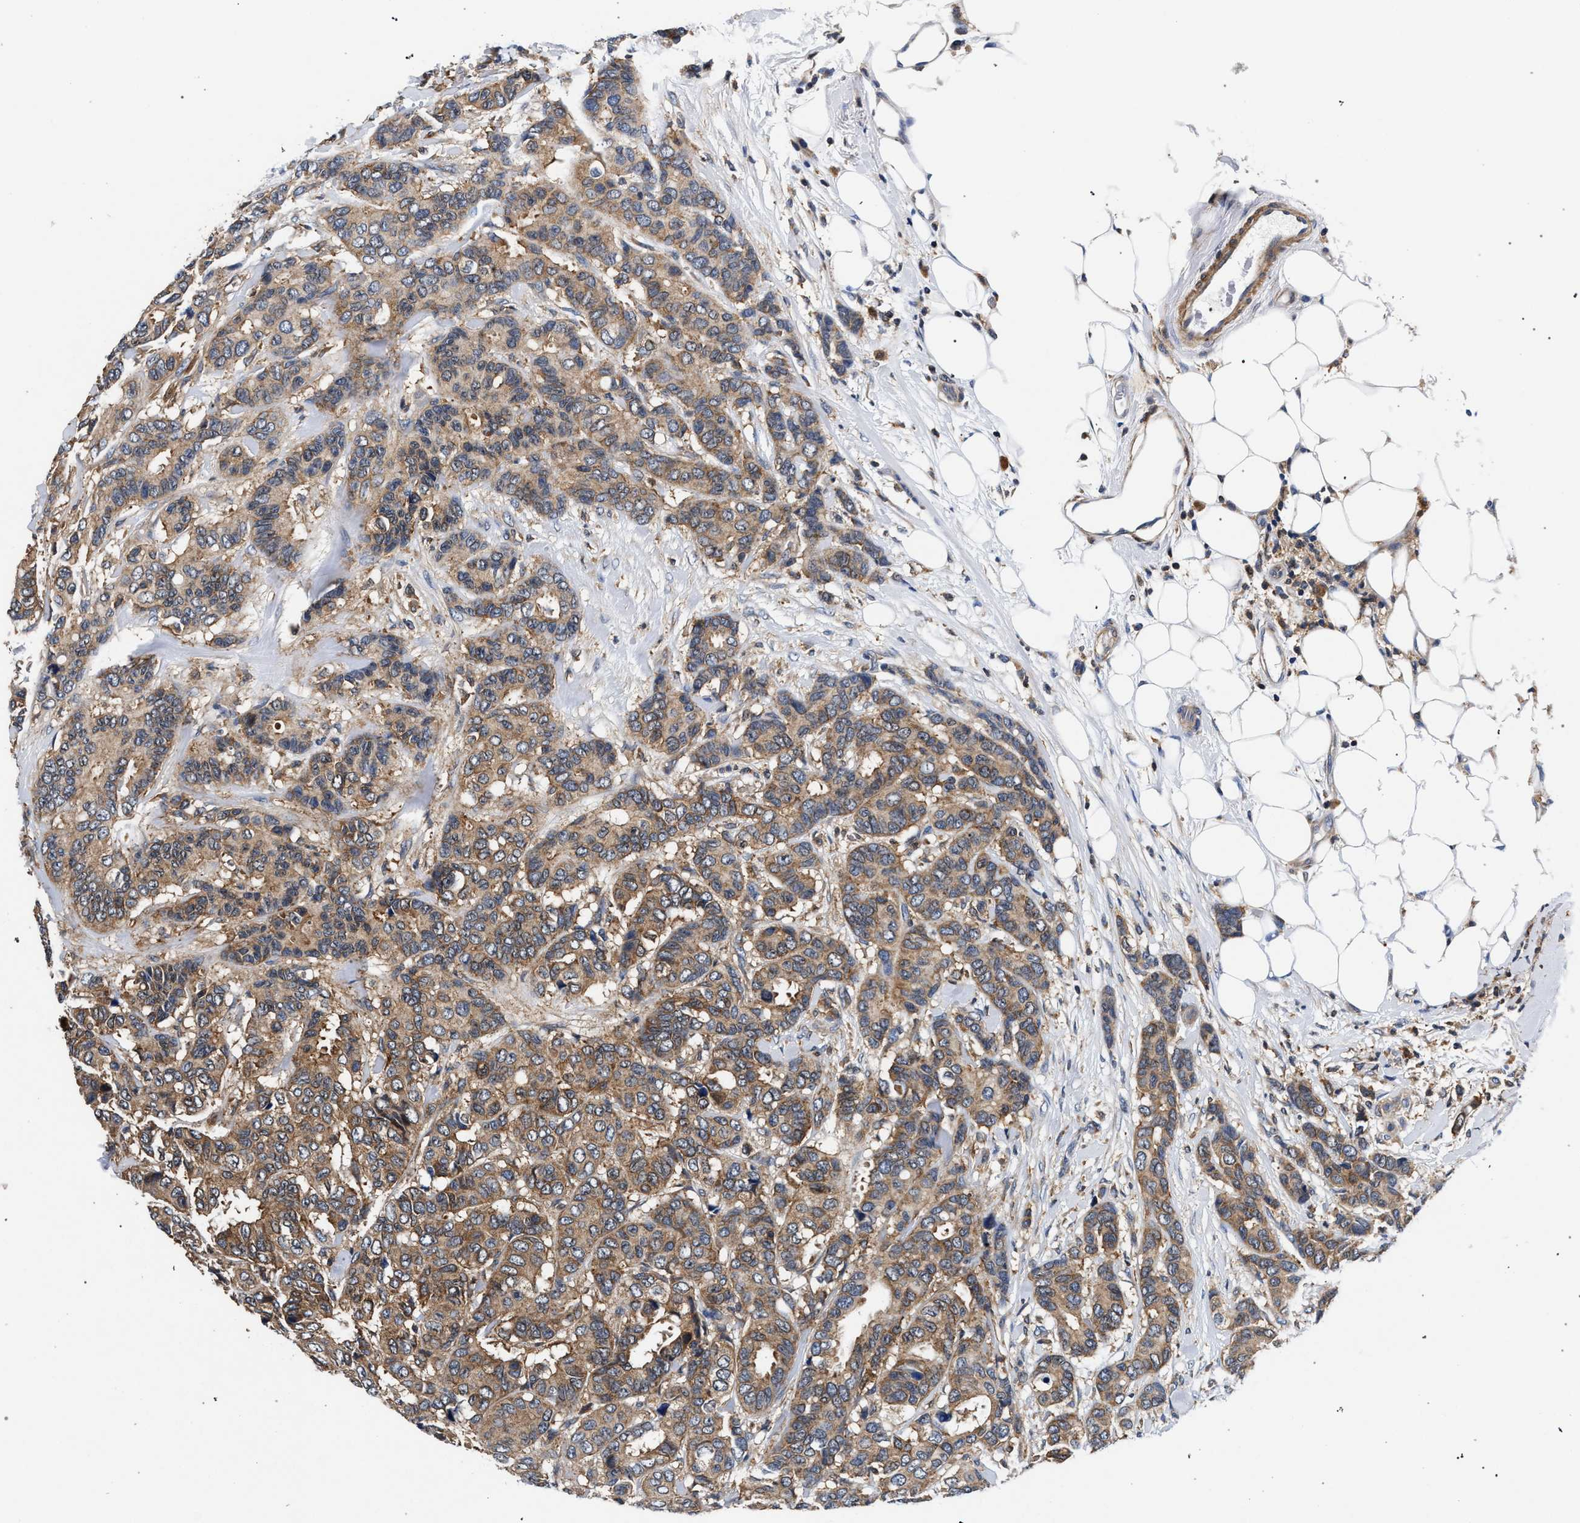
{"staining": {"intensity": "moderate", "quantity": ">75%", "location": "cytoplasmic/membranous"}, "tissue": "breast cancer", "cell_type": "Tumor cells", "image_type": "cancer", "snomed": [{"axis": "morphology", "description": "Duct carcinoma"}, {"axis": "topography", "description": "Breast"}], "caption": "The image exhibits a brown stain indicating the presence of a protein in the cytoplasmic/membranous of tumor cells in breast cancer.", "gene": "LASP1", "patient": {"sex": "female", "age": 87}}